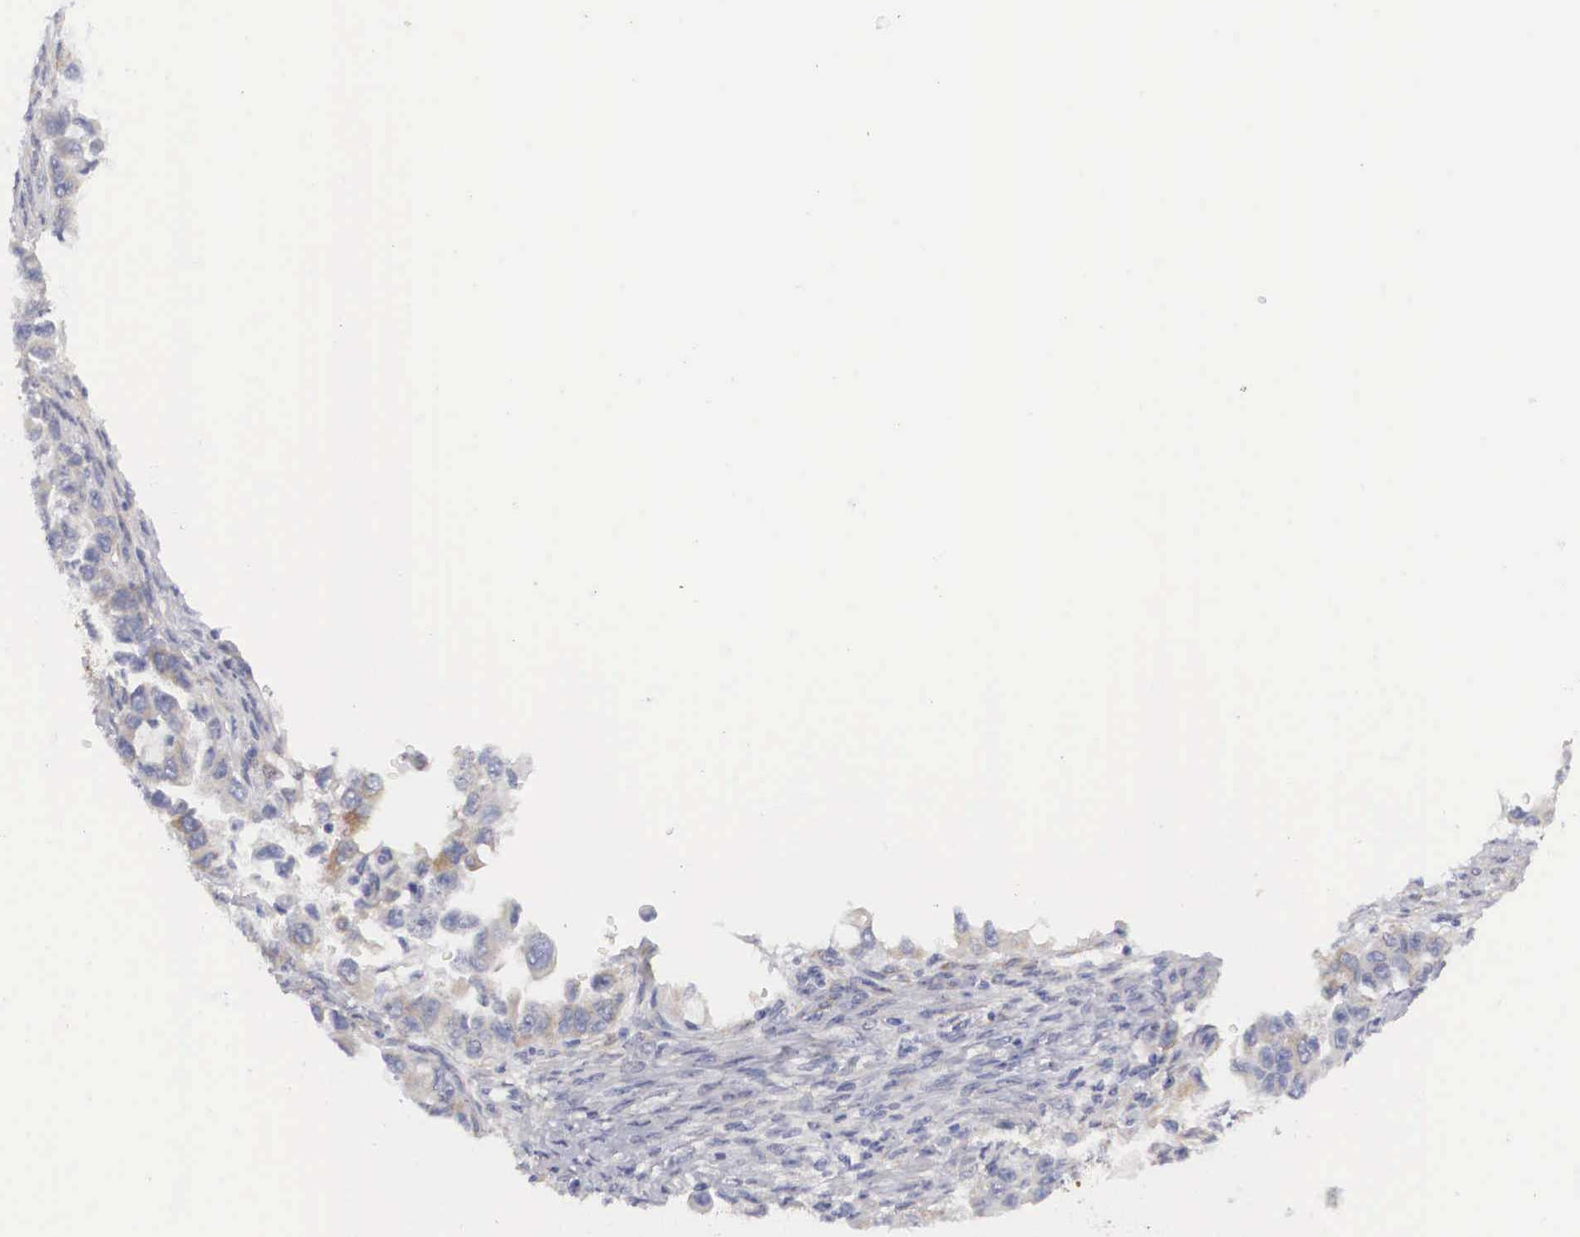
{"staining": {"intensity": "weak", "quantity": "25%-75%", "location": "cytoplasmic/membranous"}, "tissue": "ovarian cancer", "cell_type": "Tumor cells", "image_type": "cancer", "snomed": [{"axis": "morphology", "description": "Cystadenocarcinoma, serous, NOS"}, {"axis": "topography", "description": "Ovary"}], "caption": "Brown immunohistochemical staining in human ovarian cancer reveals weak cytoplasmic/membranous staining in about 25%-75% of tumor cells. (Brightfield microscopy of DAB IHC at high magnification).", "gene": "ARMCX3", "patient": {"sex": "female", "age": 84}}